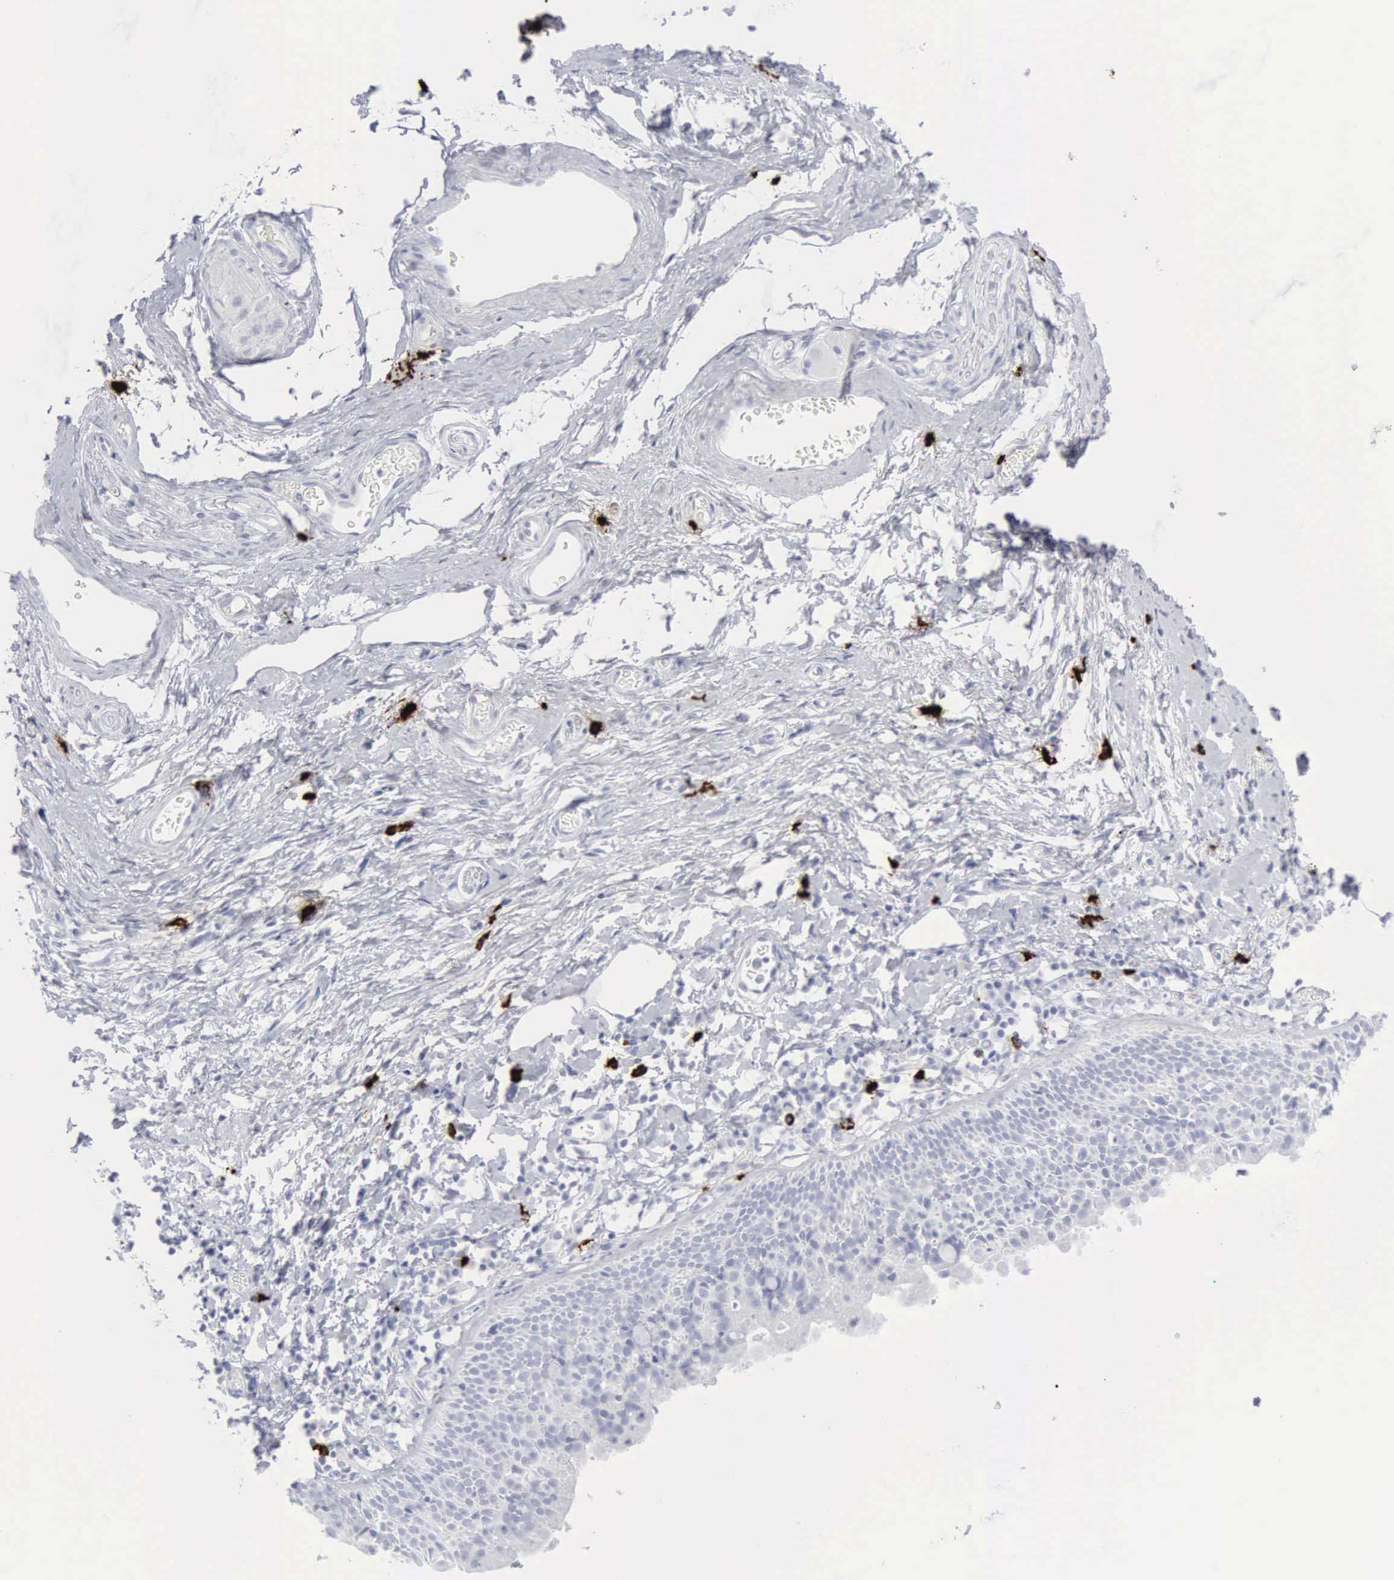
{"staining": {"intensity": "negative", "quantity": "none", "location": "none"}, "tissue": "nasopharynx", "cell_type": "Respiratory epithelial cells", "image_type": "normal", "snomed": [{"axis": "morphology", "description": "Normal tissue, NOS"}, {"axis": "morphology", "description": "Inflammation, NOS"}, {"axis": "morphology", "description": "Malignant melanoma, Metastatic site"}, {"axis": "topography", "description": "Nasopharynx"}], "caption": "Immunohistochemistry of normal human nasopharynx demonstrates no staining in respiratory epithelial cells. The staining is performed using DAB (3,3'-diaminobenzidine) brown chromogen with nuclei counter-stained in using hematoxylin.", "gene": "CMA1", "patient": {"sex": "female", "age": 55}}